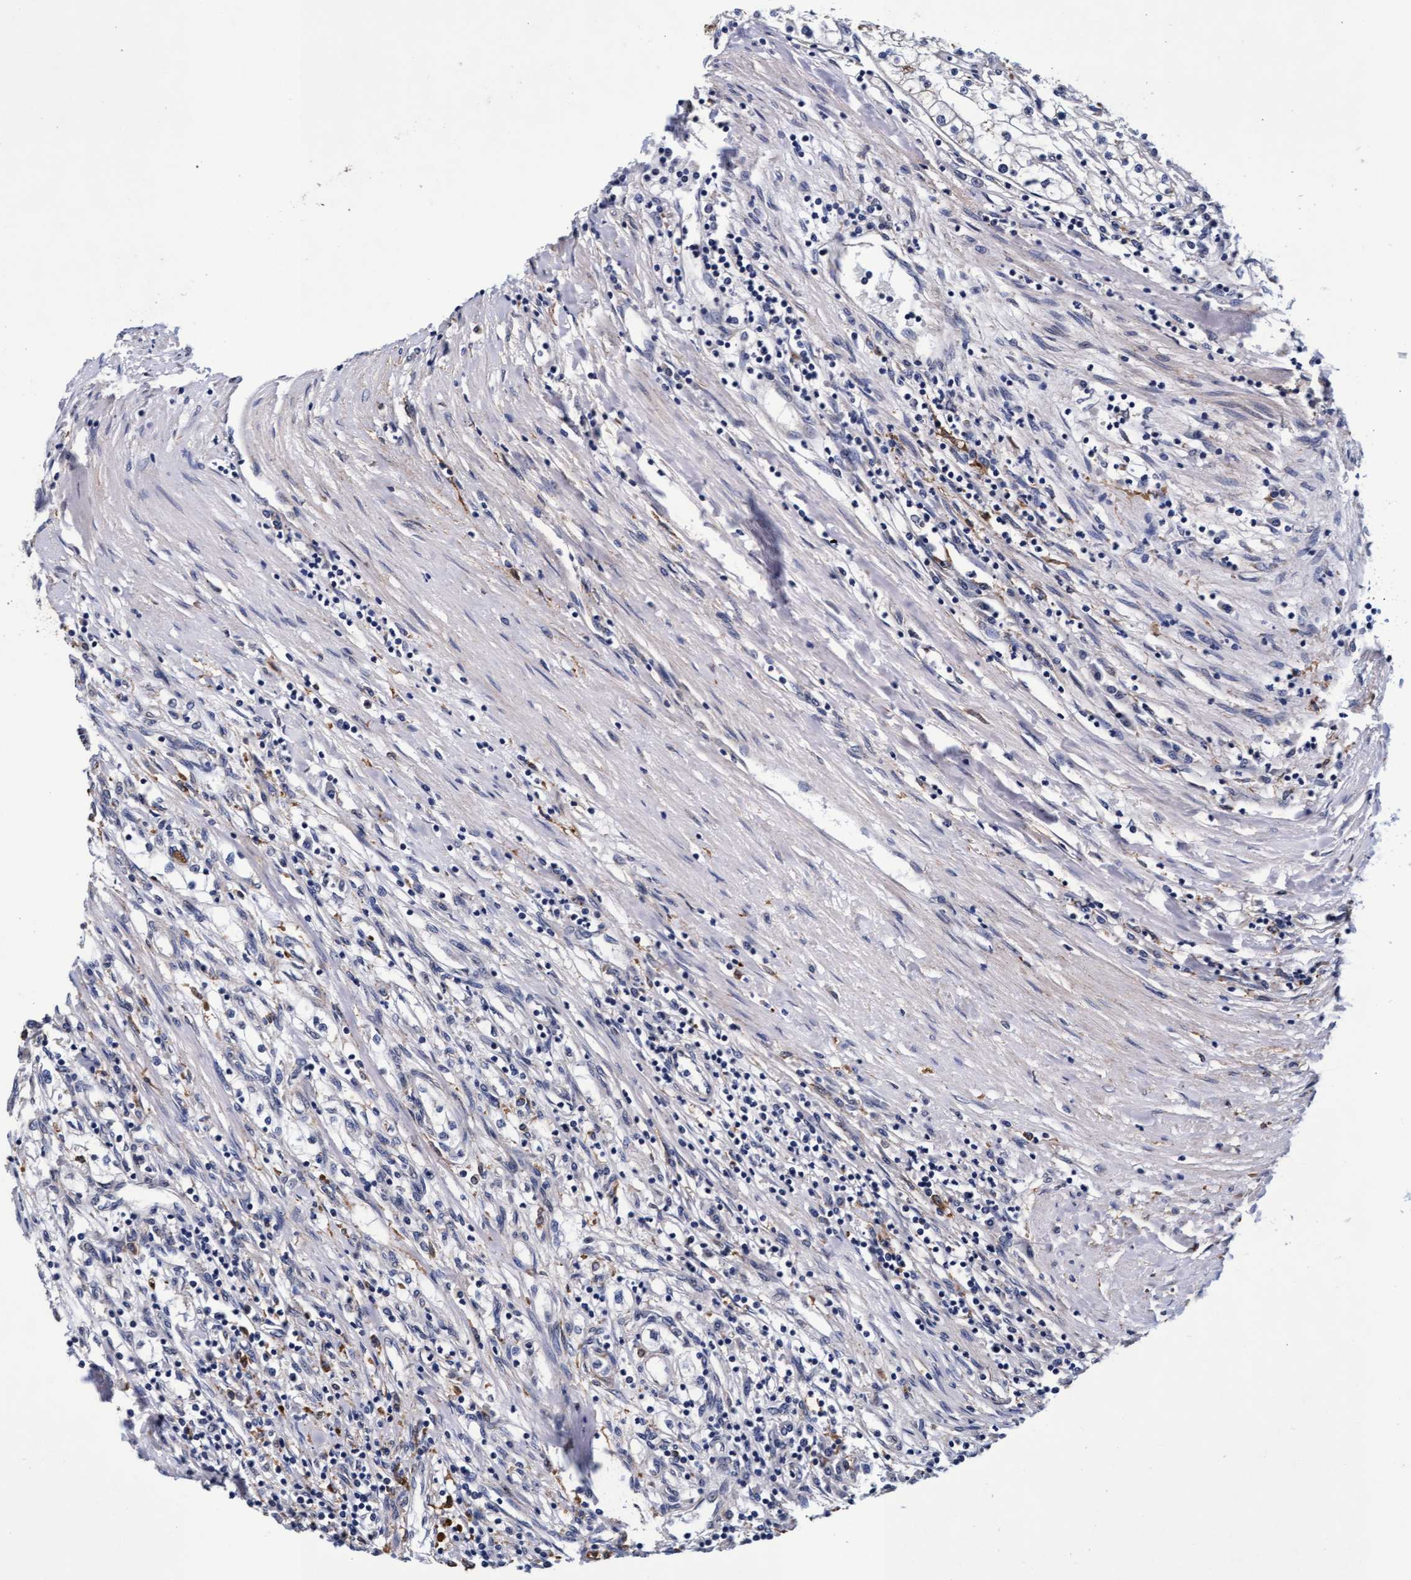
{"staining": {"intensity": "weak", "quantity": "<25%", "location": "cytoplasmic/membranous"}, "tissue": "renal cancer", "cell_type": "Tumor cells", "image_type": "cancer", "snomed": [{"axis": "morphology", "description": "Adenocarcinoma, NOS"}, {"axis": "topography", "description": "Kidney"}], "caption": "Immunohistochemistry micrograph of human renal cancer (adenocarcinoma) stained for a protein (brown), which demonstrates no positivity in tumor cells. (DAB (3,3'-diaminobenzidine) immunohistochemistry with hematoxylin counter stain).", "gene": "CPQ", "patient": {"sex": "male", "age": 68}}